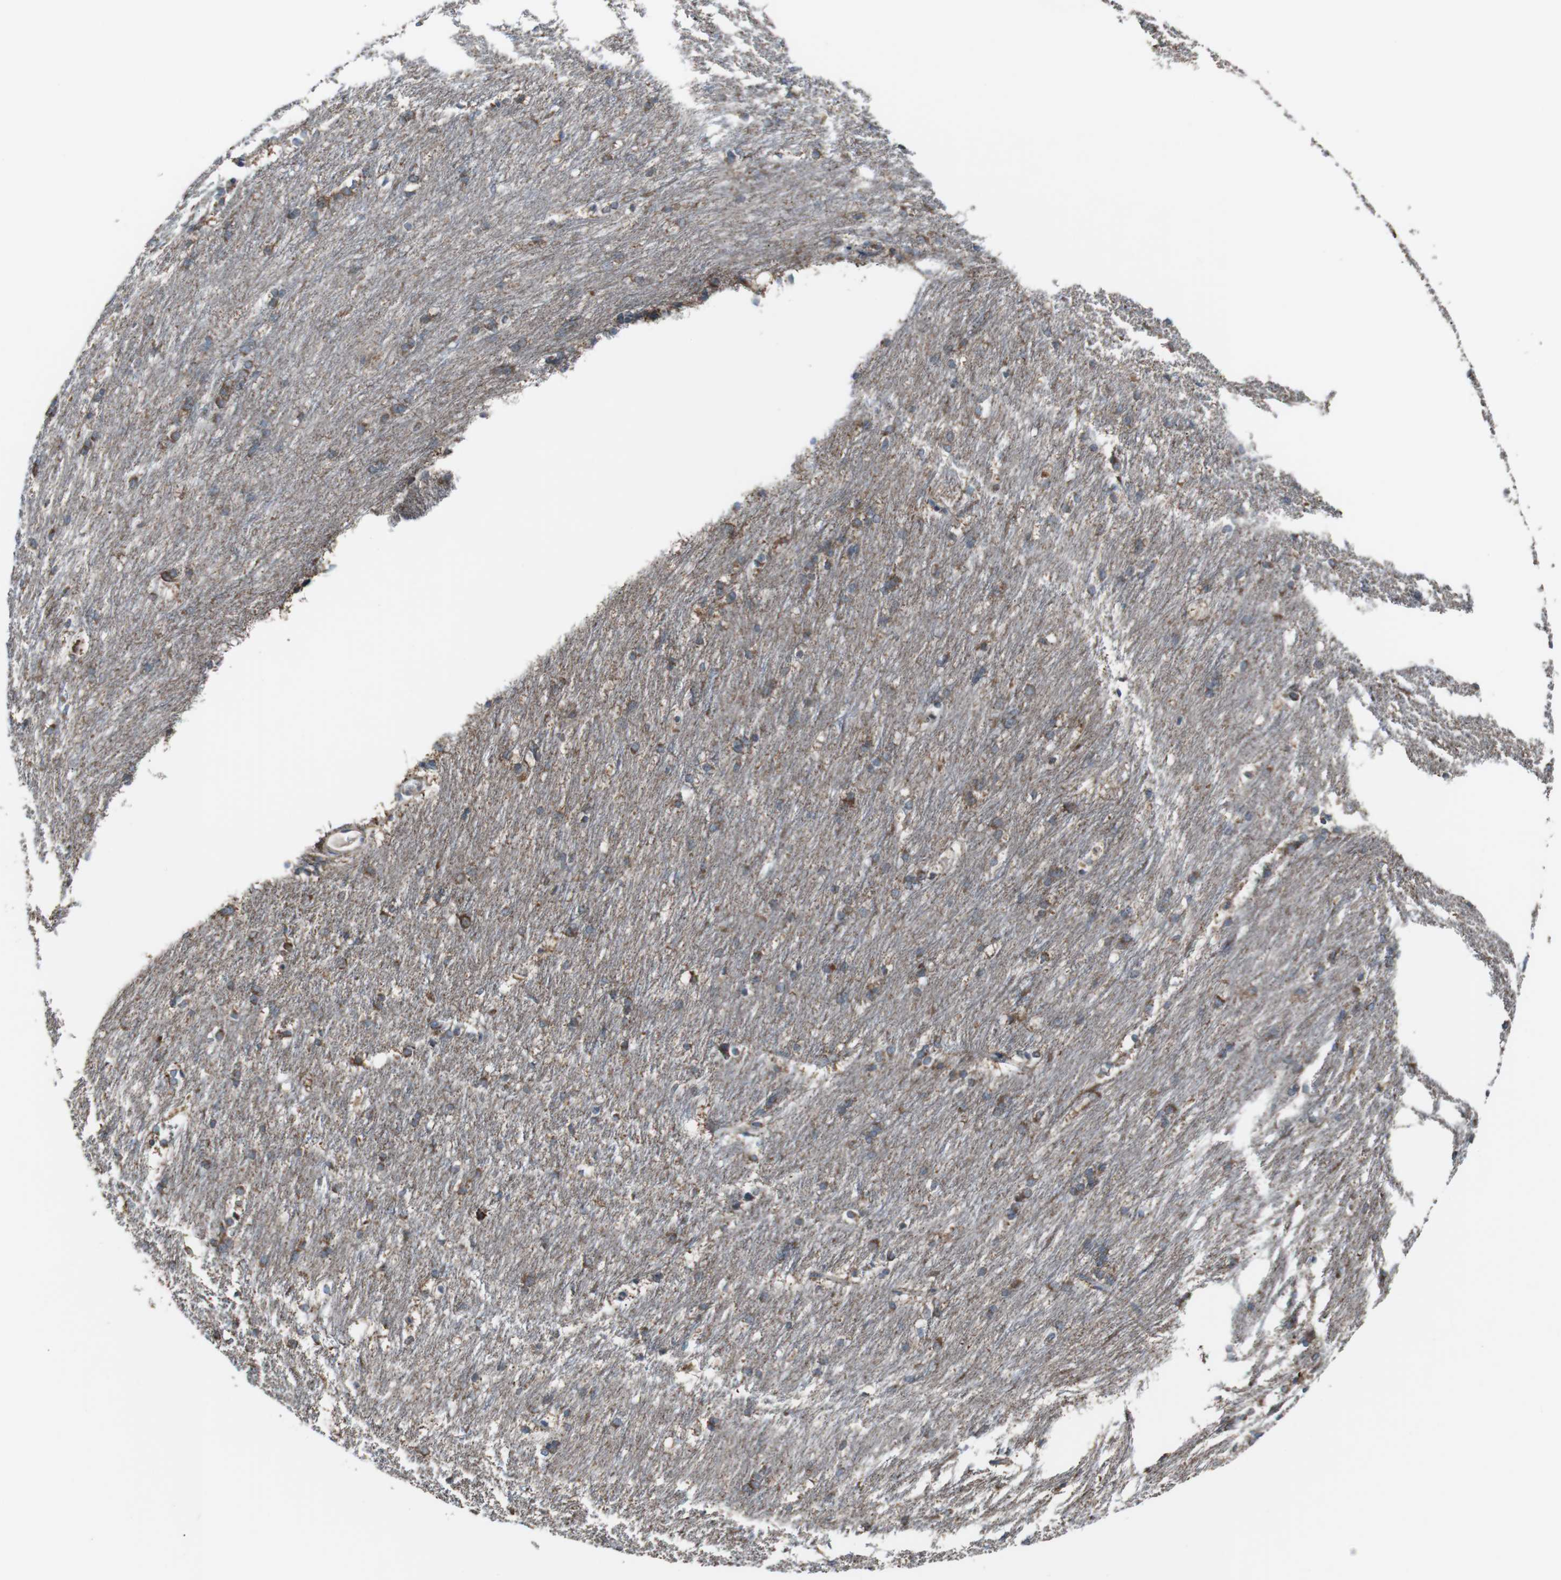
{"staining": {"intensity": "moderate", "quantity": "25%-75%", "location": "cytoplasmic/membranous"}, "tissue": "caudate", "cell_type": "Glial cells", "image_type": "normal", "snomed": [{"axis": "morphology", "description": "Normal tissue, NOS"}, {"axis": "topography", "description": "Lateral ventricle wall"}], "caption": "Caudate stained with IHC demonstrates moderate cytoplasmic/membranous positivity in about 25%-75% of glial cells. The staining was performed using DAB to visualize the protein expression in brown, while the nuclei were stained in blue with hematoxylin (Magnification: 20x).", "gene": "CISD2", "patient": {"sex": "female", "age": 19}}